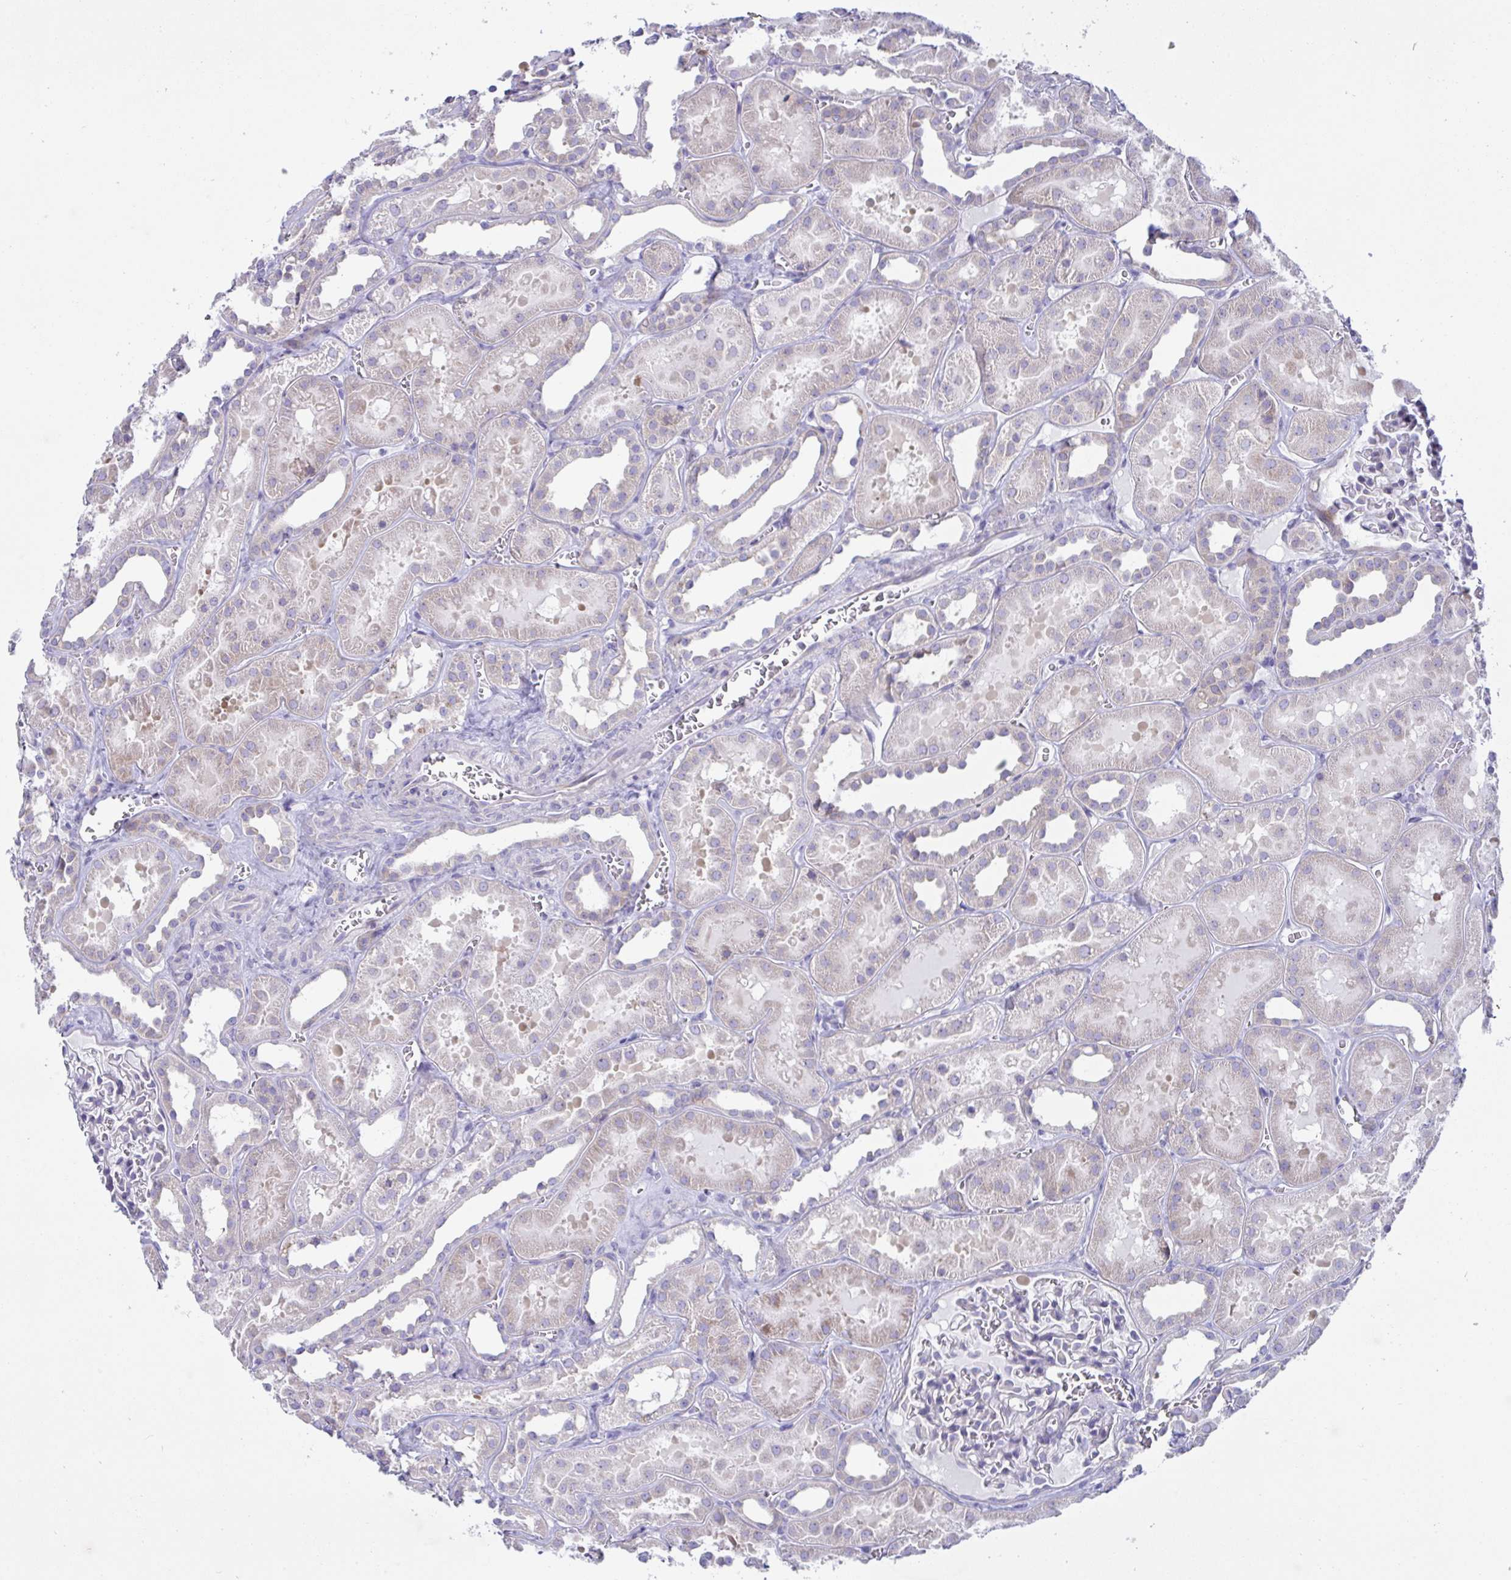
{"staining": {"intensity": "negative", "quantity": "none", "location": "none"}, "tissue": "kidney", "cell_type": "Cells in glomeruli", "image_type": "normal", "snomed": [{"axis": "morphology", "description": "Normal tissue, NOS"}, {"axis": "topography", "description": "Kidney"}], "caption": "Histopathology image shows no significant protein expression in cells in glomeruli of normal kidney. (Brightfield microscopy of DAB immunohistochemistry (IHC) at high magnification).", "gene": "FAU", "patient": {"sex": "female", "age": 41}}